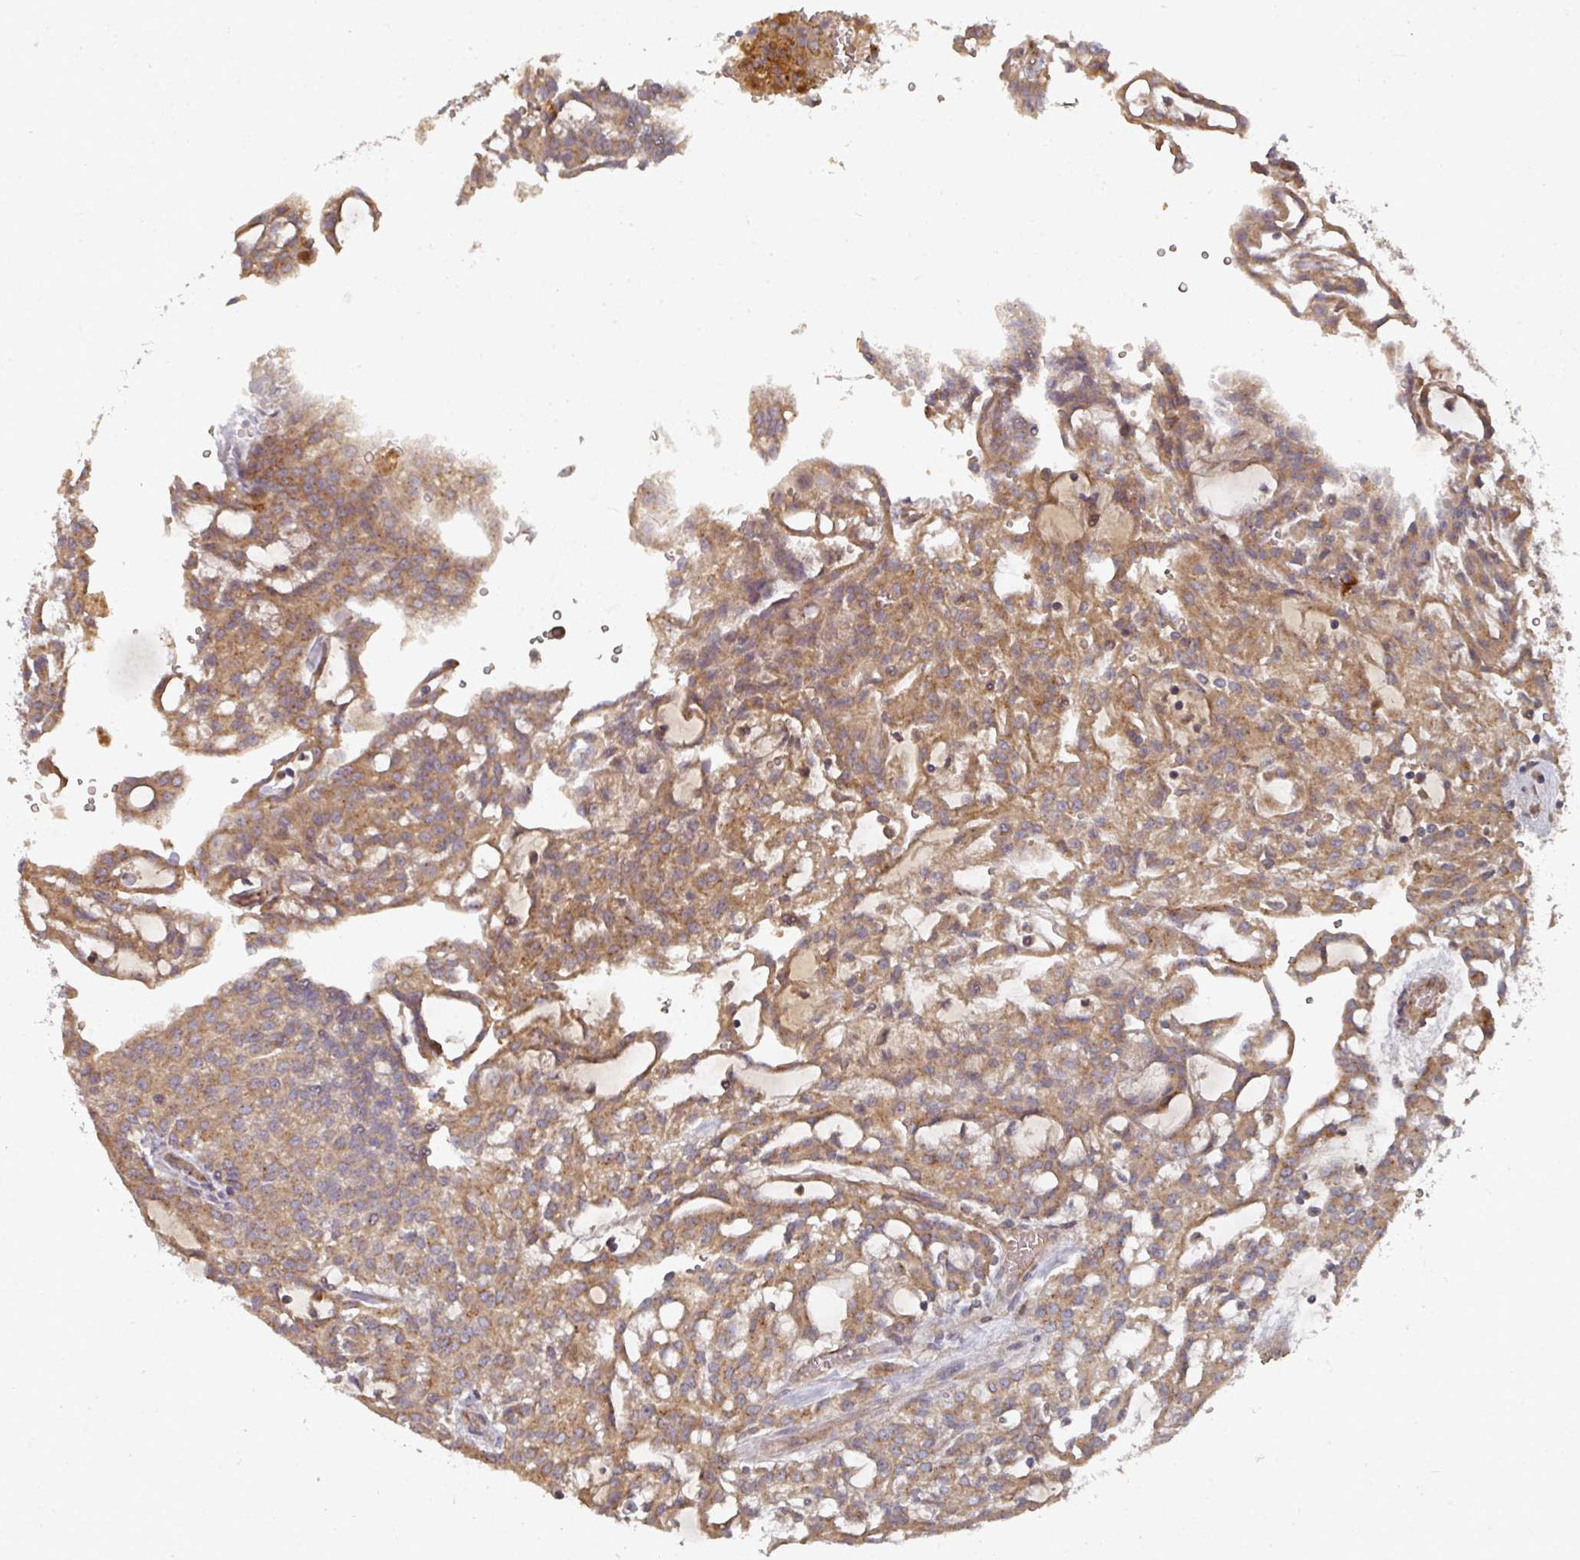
{"staining": {"intensity": "moderate", "quantity": ">75%", "location": "cytoplasmic/membranous"}, "tissue": "renal cancer", "cell_type": "Tumor cells", "image_type": "cancer", "snomed": [{"axis": "morphology", "description": "Adenocarcinoma, NOS"}, {"axis": "topography", "description": "Kidney"}], "caption": "Immunohistochemistry (IHC) staining of renal cancer (adenocarcinoma), which reveals medium levels of moderate cytoplasmic/membranous staining in approximately >75% of tumor cells indicating moderate cytoplasmic/membranous protein expression. The staining was performed using DAB (brown) for protein detection and nuclei were counterstained in hematoxylin (blue).", "gene": "EDEM2", "patient": {"sex": "male", "age": 63}}